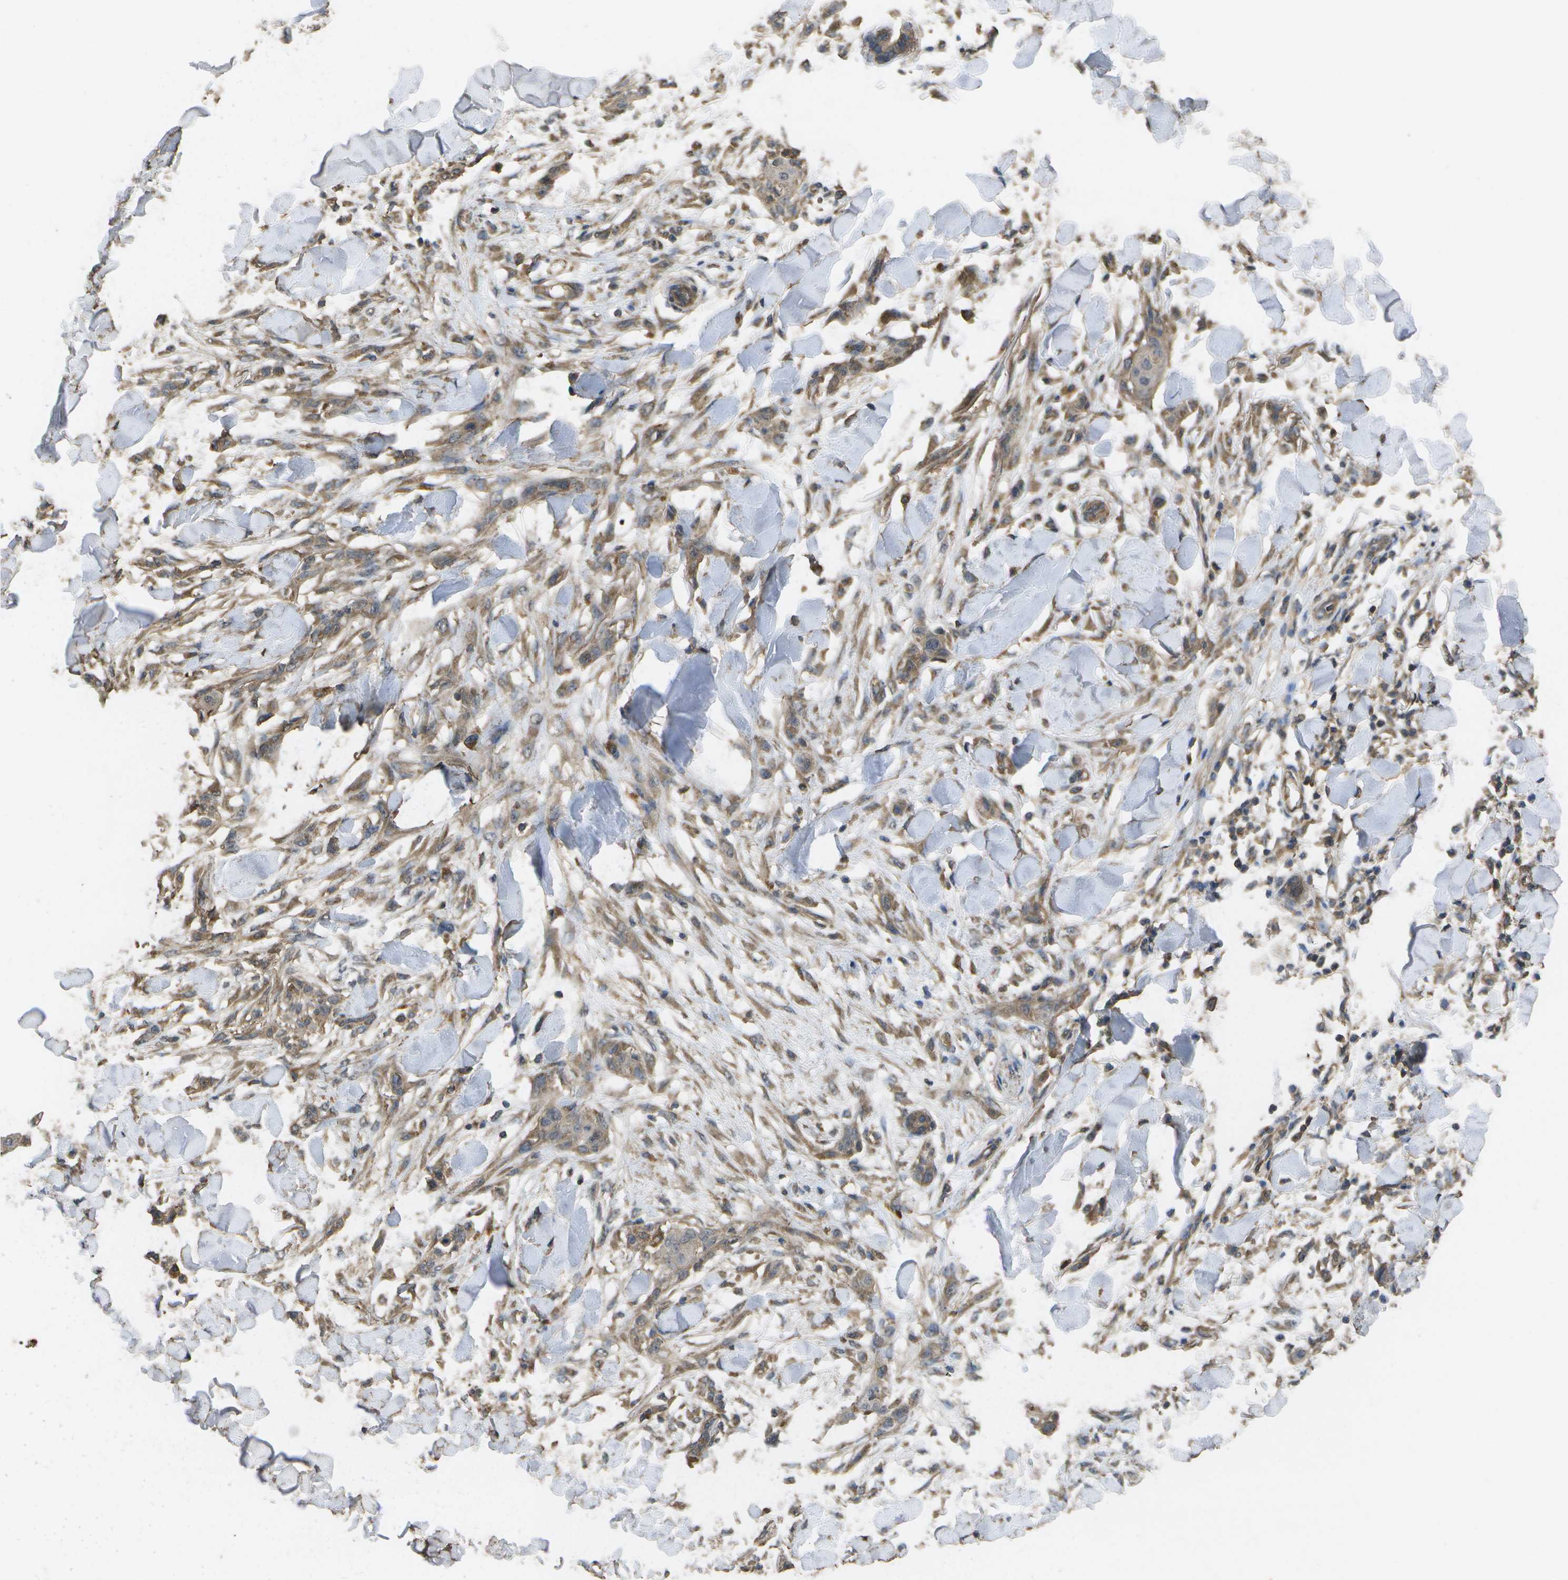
{"staining": {"intensity": "weak", "quantity": ">75%", "location": "cytoplasmic/membranous"}, "tissue": "skin cancer", "cell_type": "Tumor cells", "image_type": "cancer", "snomed": [{"axis": "morphology", "description": "Normal tissue, NOS"}, {"axis": "morphology", "description": "Squamous cell carcinoma, NOS"}, {"axis": "topography", "description": "Skin"}], "caption": "Skin cancer stained with a brown dye demonstrates weak cytoplasmic/membranous positive expression in approximately >75% of tumor cells.", "gene": "SACS", "patient": {"sex": "female", "age": 59}}